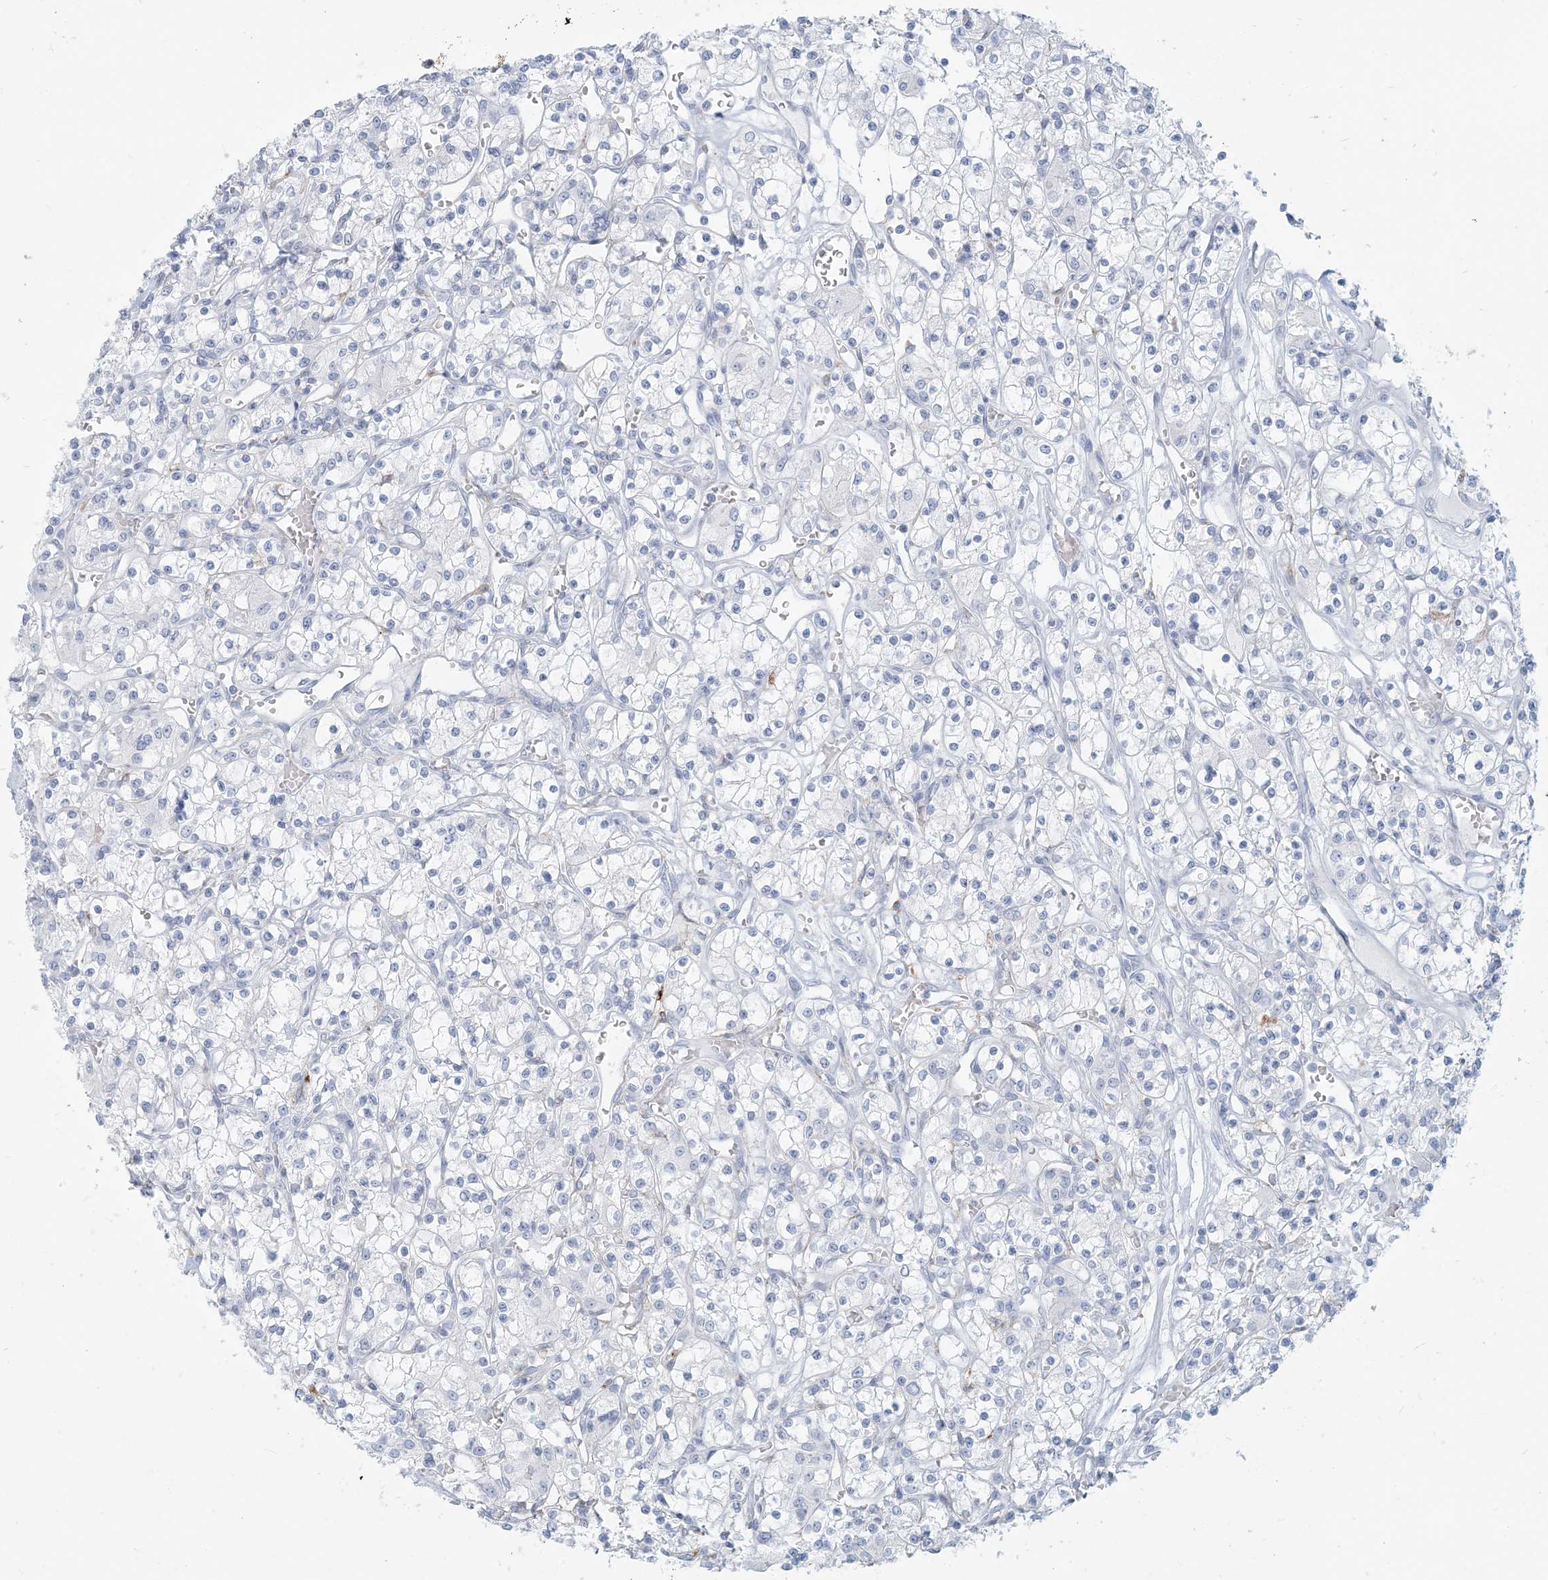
{"staining": {"intensity": "negative", "quantity": "none", "location": "none"}, "tissue": "renal cancer", "cell_type": "Tumor cells", "image_type": "cancer", "snomed": [{"axis": "morphology", "description": "Adenocarcinoma, NOS"}, {"axis": "topography", "description": "Kidney"}], "caption": "DAB immunohistochemical staining of human adenocarcinoma (renal) demonstrates no significant expression in tumor cells.", "gene": "HLA-DRB1", "patient": {"sex": "female", "age": 59}}